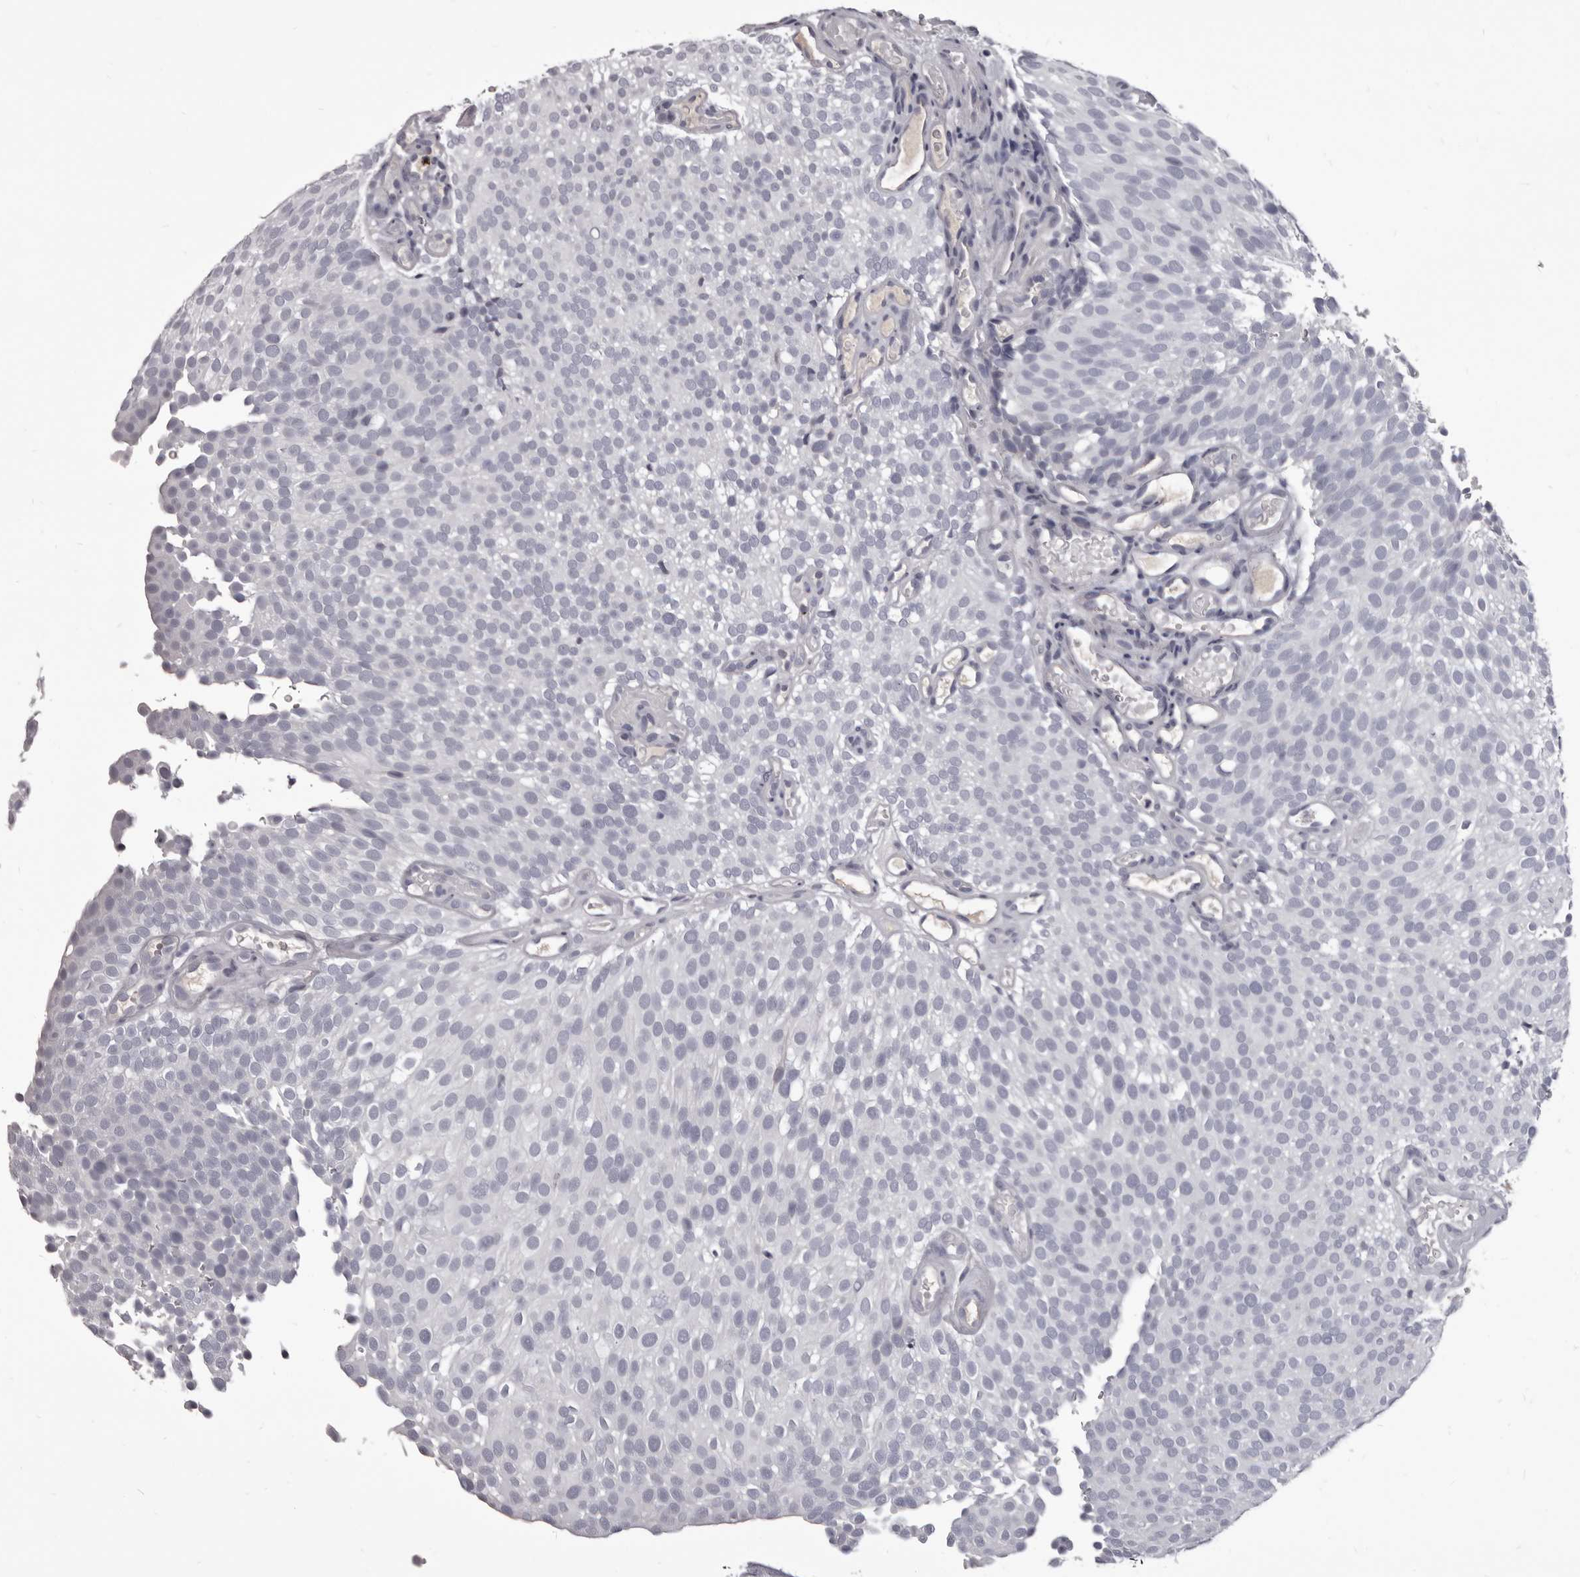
{"staining": {"intensity": "negative", "quantity": "none", "location": "none"}, "tissue": "urothelial cancer", "cell_type": "Tumor cells", "image_type": "cancer", "snomed": [{"axis": "morphology", "description": "Urothelial carcinoma, Low grade"}, {"axis": "topography", "description": "Urinary bladder"}], "caption": "High magnification brightfield microscopy of urothelial cancer stained with DAB (3,3'-diaminobenzidine) (brown) and counterstained with hematoxylin (blue): tumor cells show no significant positivity.", "gene": "GZMH", "patient": {"sex": "male", "age": 78}}